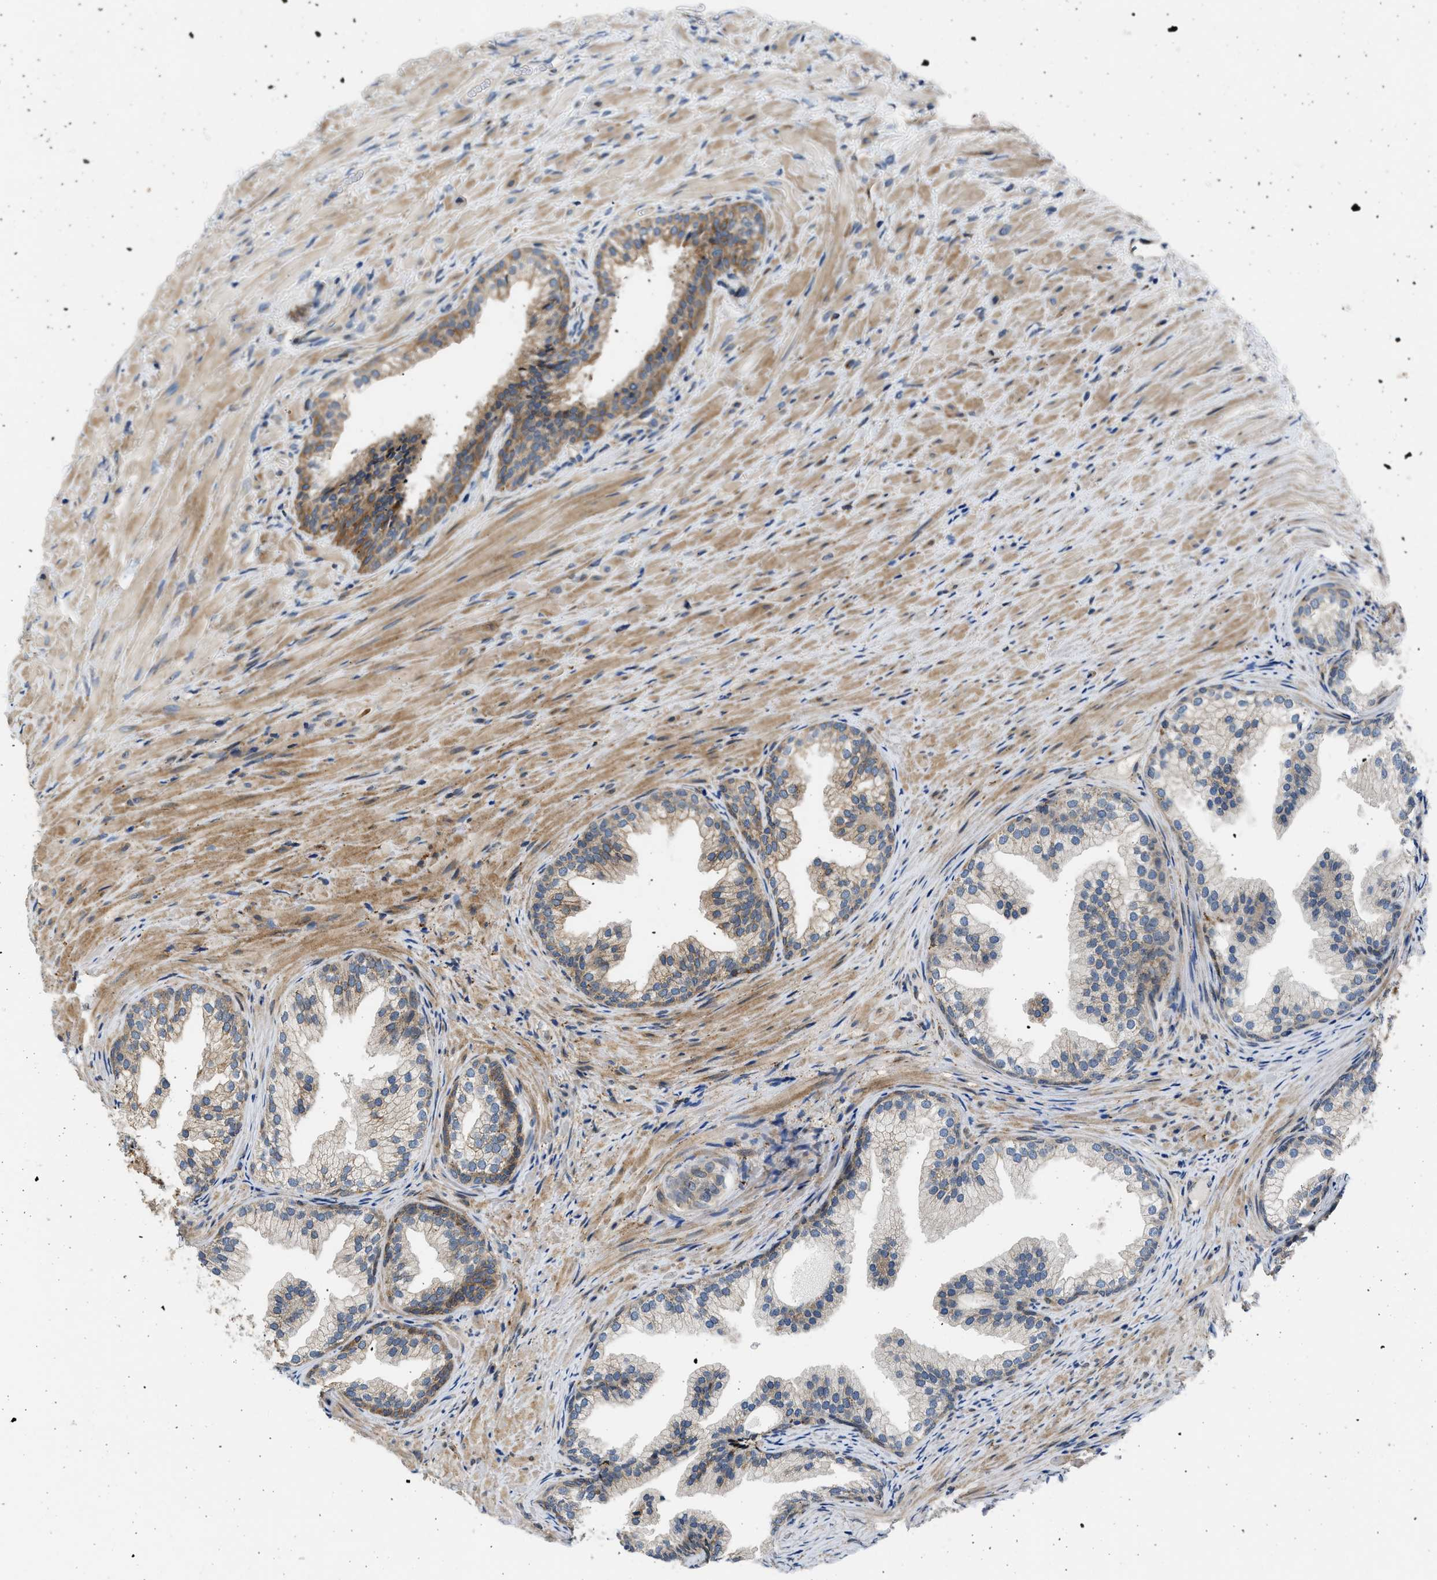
{"staining": {"intensity": "moderate", "quantity": ">75%", "location": "cytoplasmic/membranous"}, "tissue": "prostate", "cell_type": "Glandular cells", "image_type": "normal", "snomed": [{"axis": "morphology", "description": "Normal tissue, NOS"}, {"axis": "topography", "description": "Prostate"}], "caption": "Brown immunohistochemical staining in normal human prostate shows moderate cytoplasmic/membranous positivity in about >75% of glandular cells. Ihc stains the protein of interest in brown and the nuclei are stained blue.", "gene": "PLD2", "patient": {"sex": "male", "age": 76}}